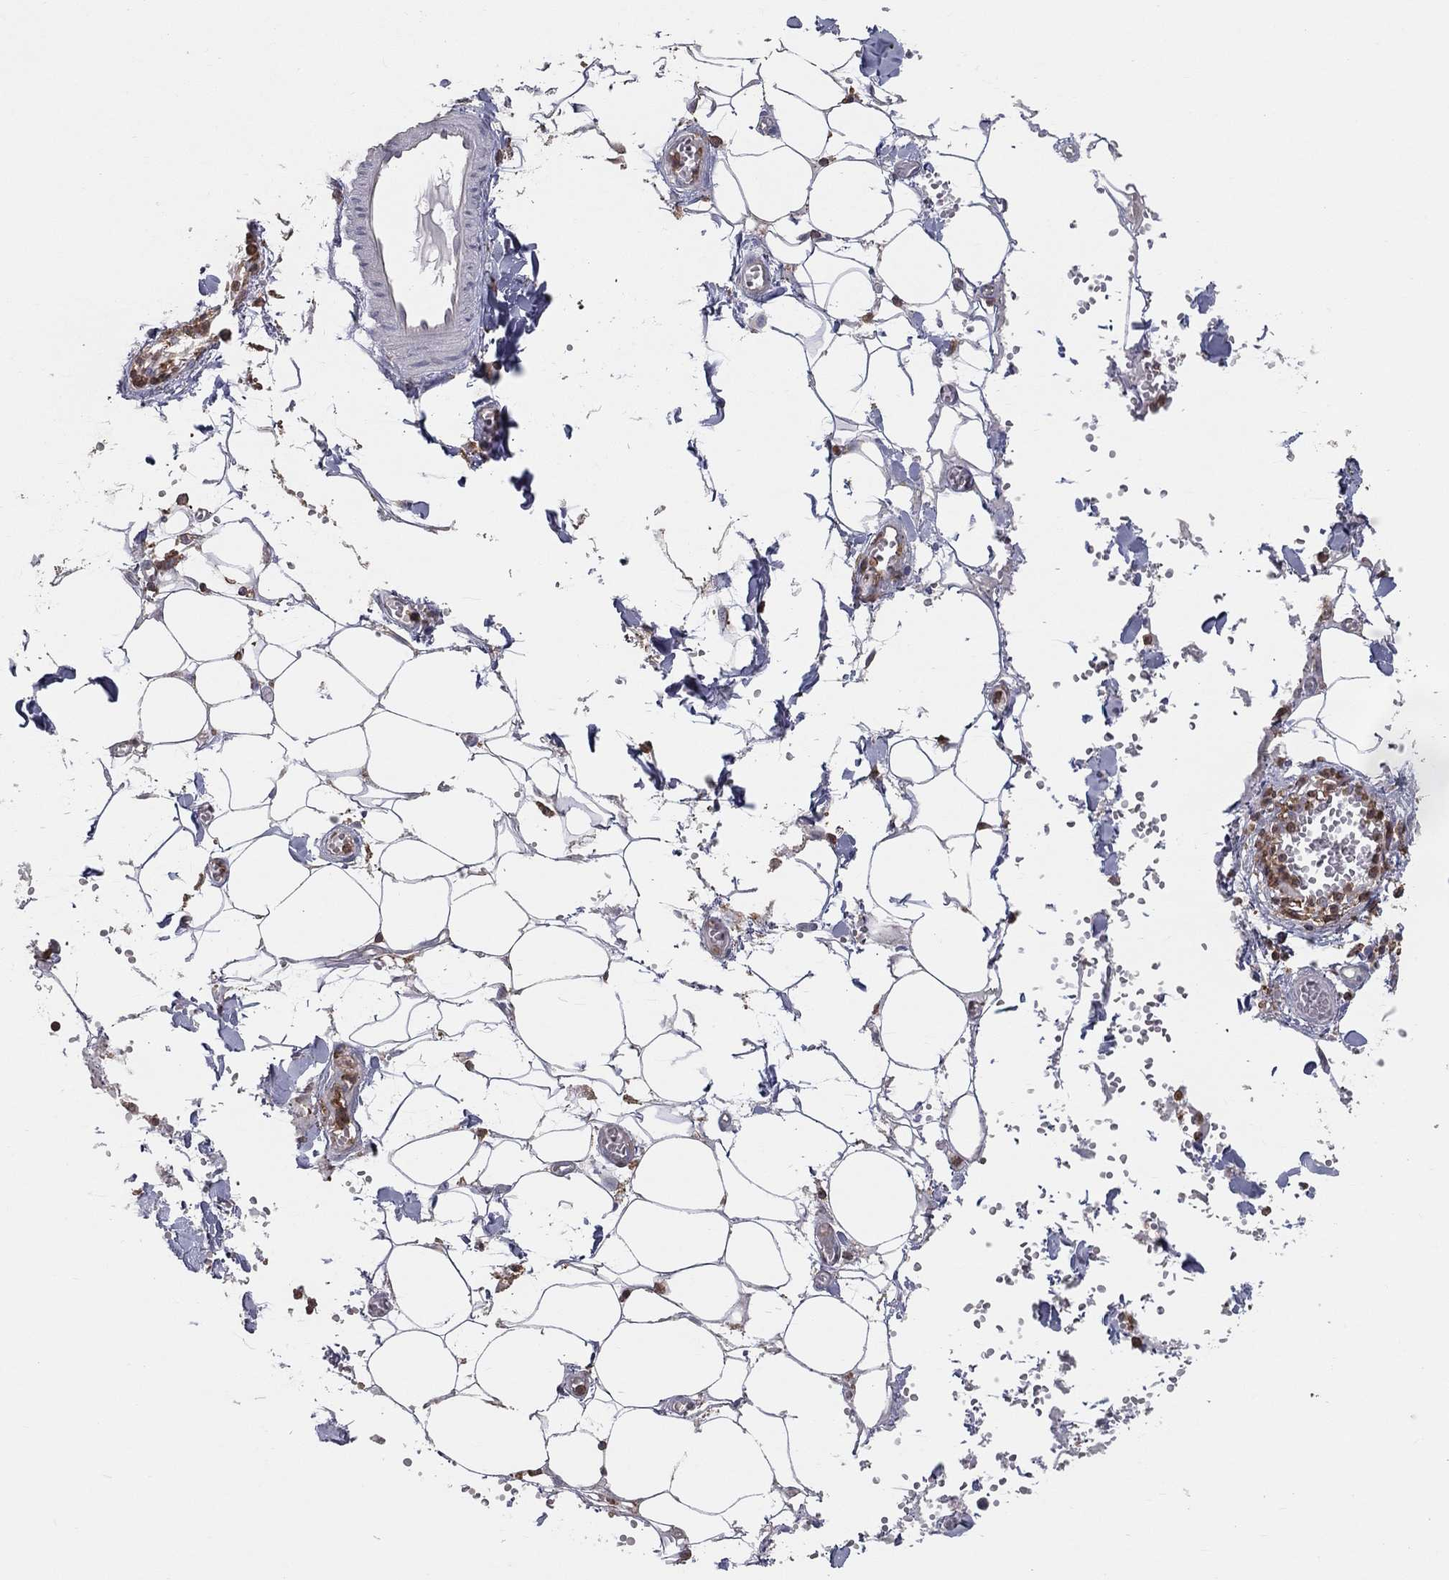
{"staining": {"intensity": "negative", "quantity": "none", "location": "none"}, "tissue": "adipose tissue", "cell_type": "Adipocytes", "image_type": "normal", "snomed": [{"axis": "morphology", "description": "Normal tissue, NOS"}, {"axis": "morphology", "description": "Squamous cell carcinoma, NOS"}, {"axis": "topography", "description": "Cartilage tissue"}, {"axis": "topography", "description": "Lung"}], "caption": "An immunohistochemistry micrograph of unremarkable adipose tissue is shown. There is no staining in adipocytes of adipose tissue. (DAB (3,3'-diaminobenzidine) immunohistochemistry visualized using brightfield microscopy, high magnification).", "gene": "PSTPIP1", "patient": {"sex": "male", "age": 66}}